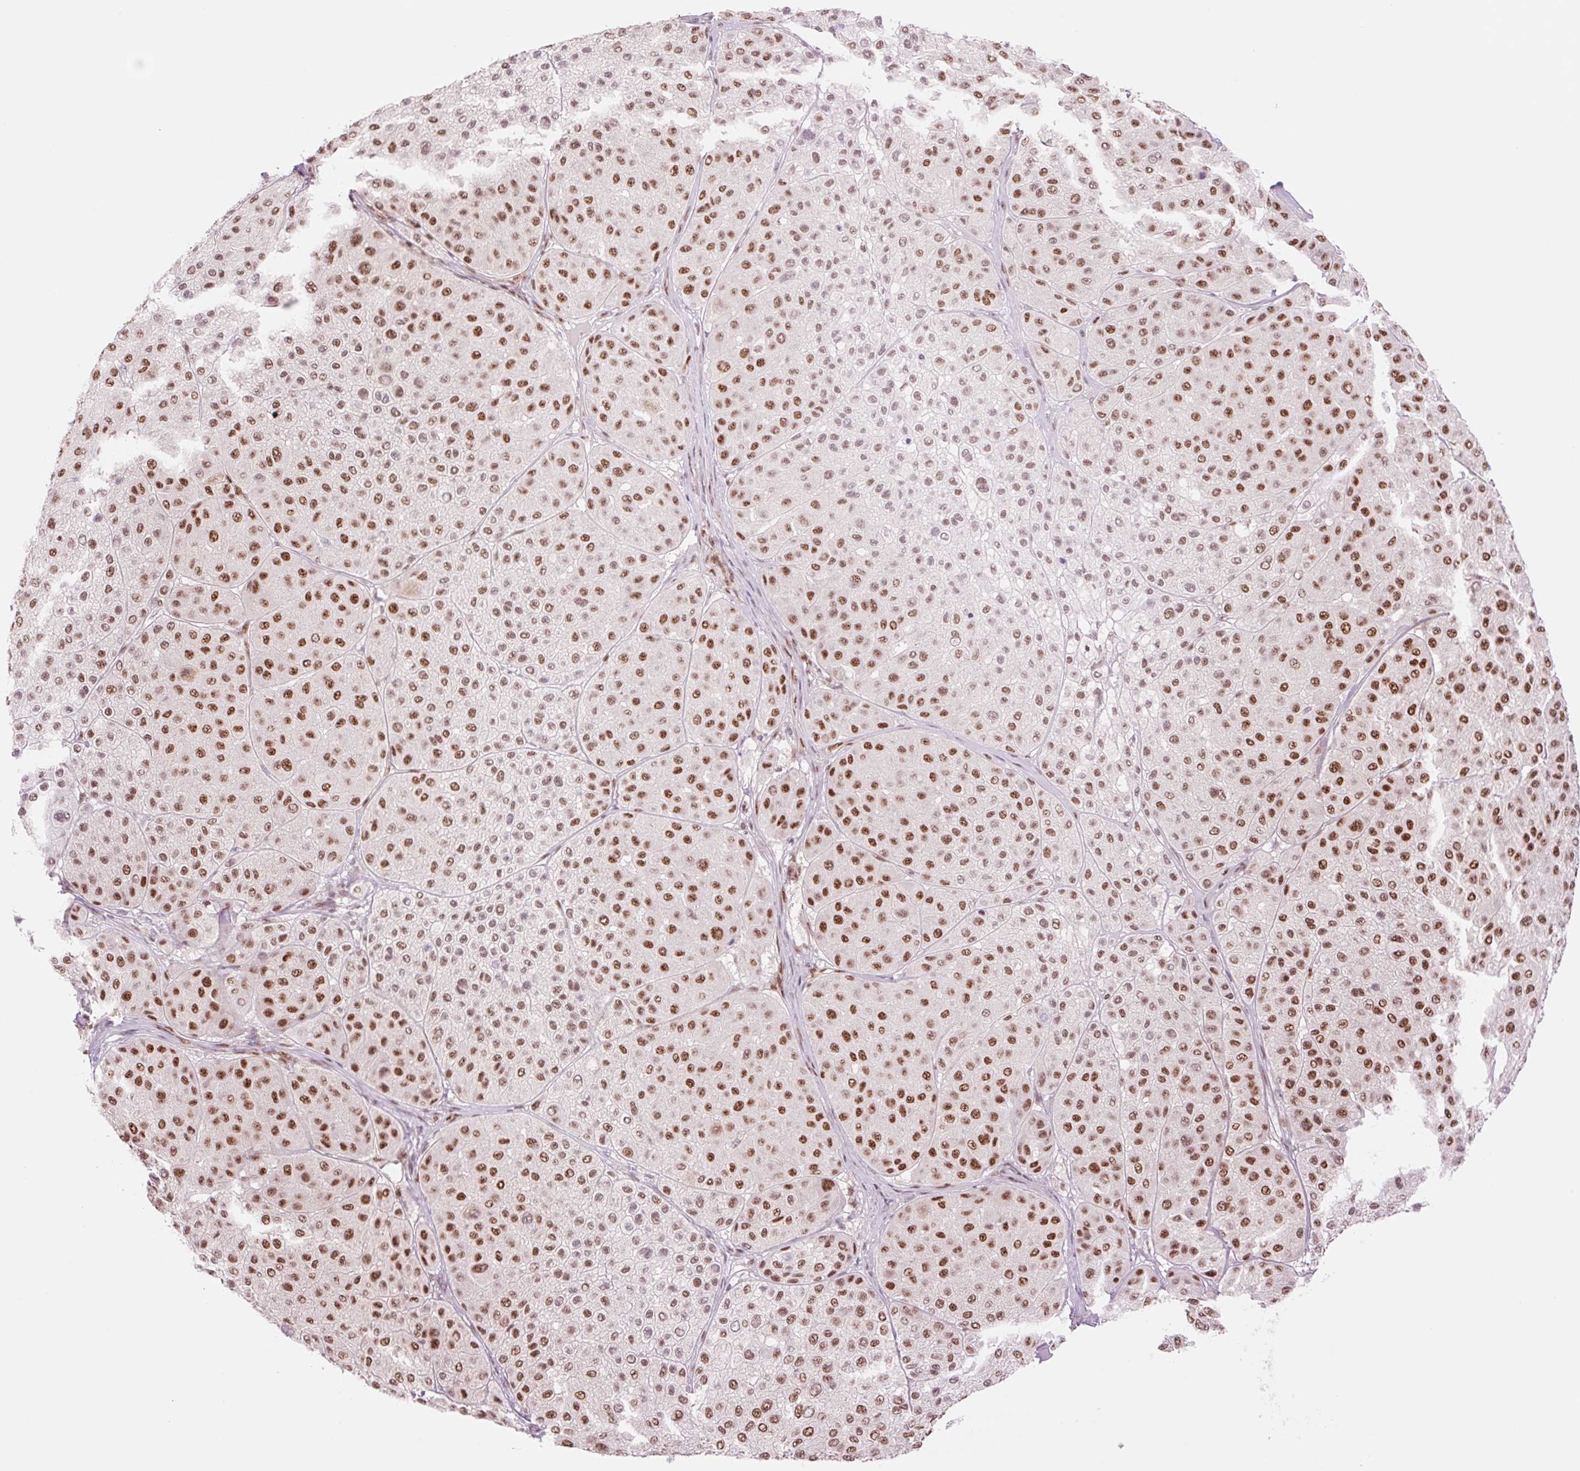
{"staining": {"intensity": "strong", "quantity": ">75%", "location": "nuclear"}, "tissue": "melanoma", "cell_type": "Tumor cells", "image_type": "cancer", "snomed": [{"axis": "morphology", "description": "Malignant melanoma, Metastatic site"}, {"axis": "topography", "description": "Smooth muscle"}], "caption": "Malignant melanoma (metastatic site) was stained to show a protein in brown. There is high levels of strong nuclear expression in approximately >75% of tumor cells. Immunohistochemistry (ihc) stains the protein of interest in brown and the nuclei are stained blue.", "gene": "PRDM11", "patient": {"sex": "male", "age": 41}}